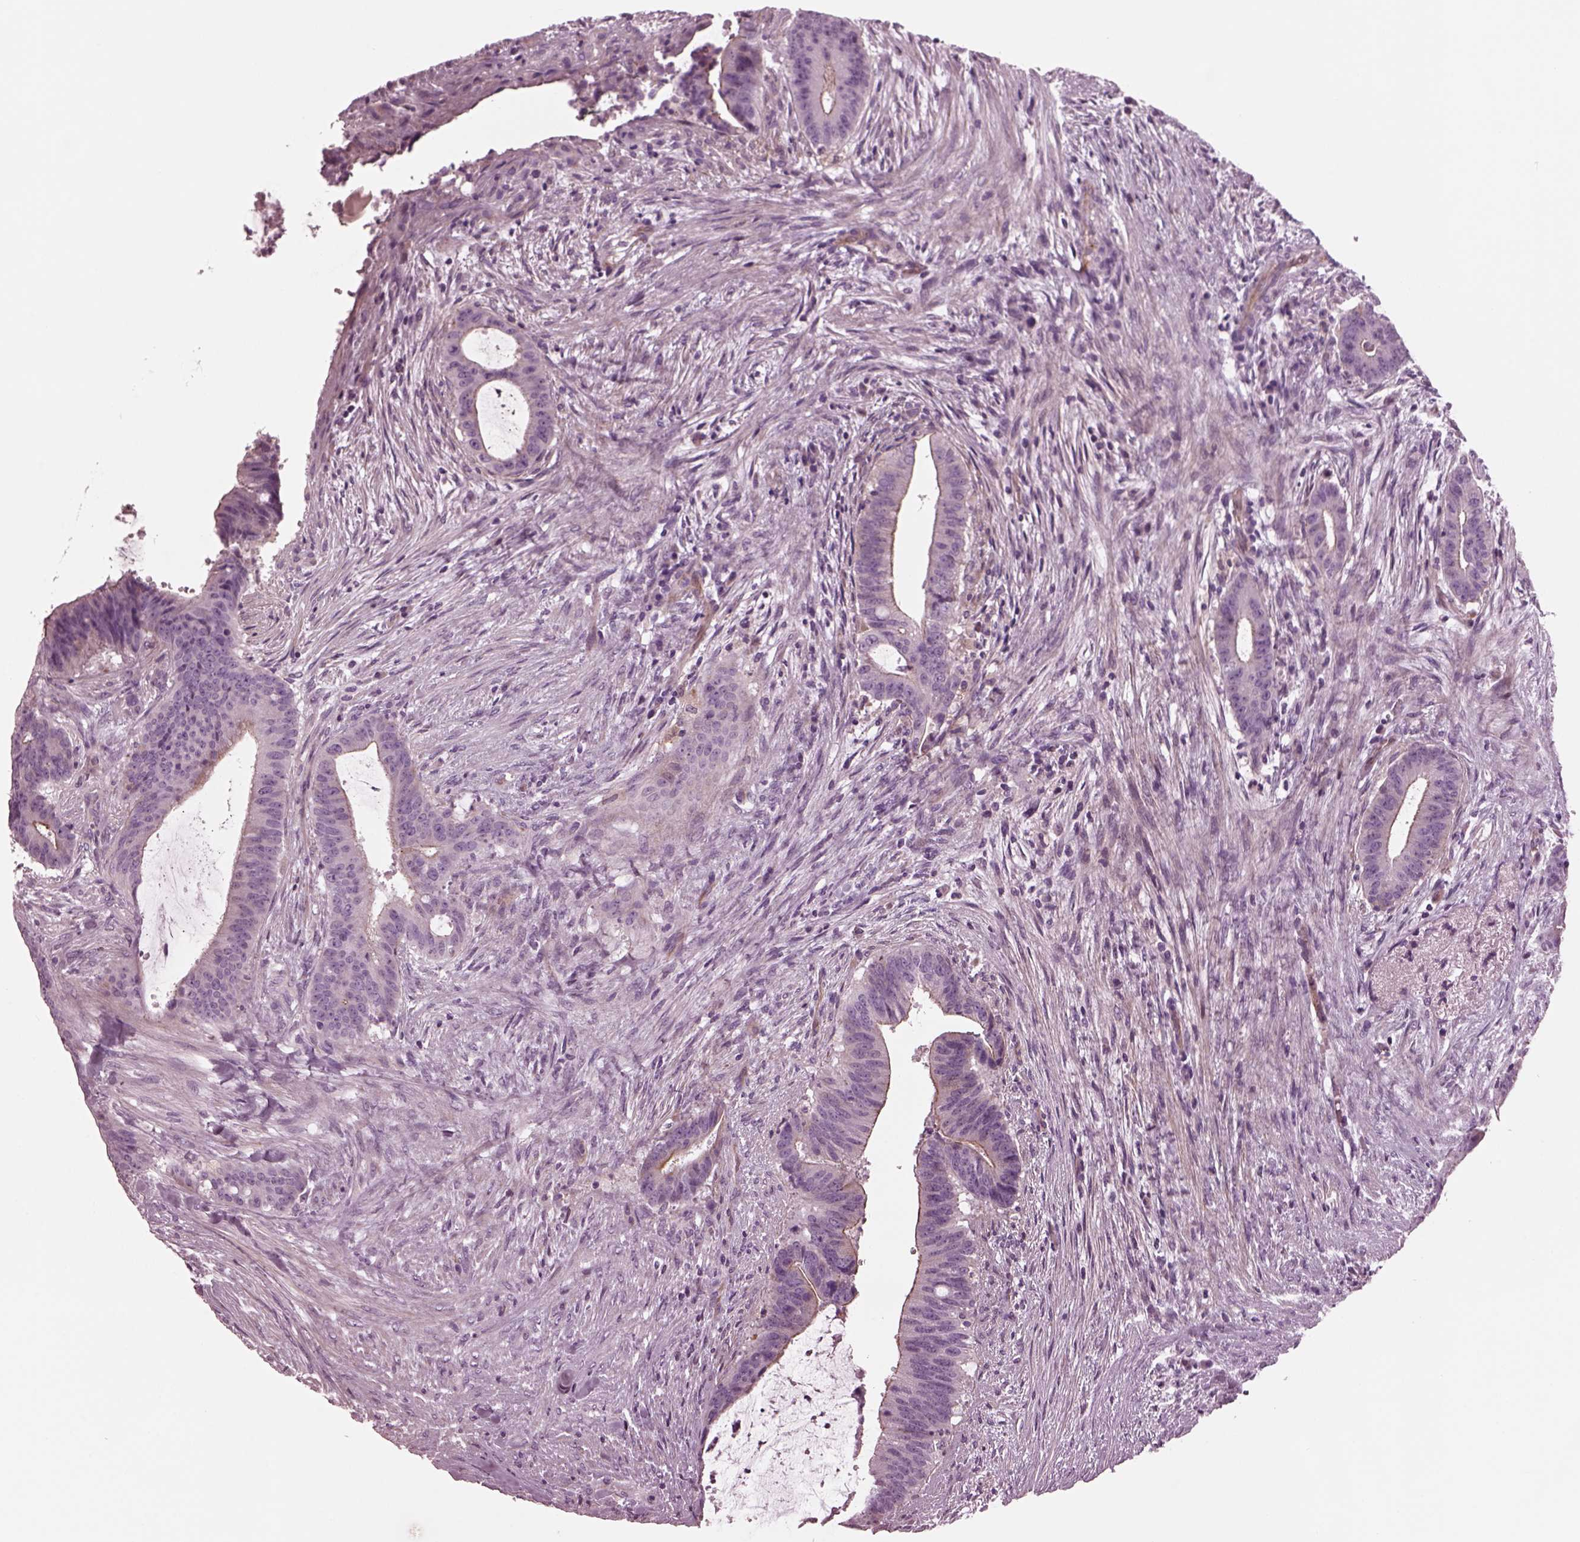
{"staining": {"intensity": "moderate", "quantity": "<25%", "location": "cytoplasmic/membranous"}, "tissue": "colorectal cancer", "cell_type": "Tumor cells", "image_type": "cancer", "snomed": [{"axis": "morphology", "description": "Adenocarcinoma, NOS"}, {"axis": "topography", "description": "Colon"}], "caption": "The histopathology image reveals a brown stain indicating the presence of a protein in the cytoplasmic/membranous of tumor cells in colorectal cancer (adenocarcinoma).", "gene": "GDF11", "patient": {"sex": "female", "age": 43}}